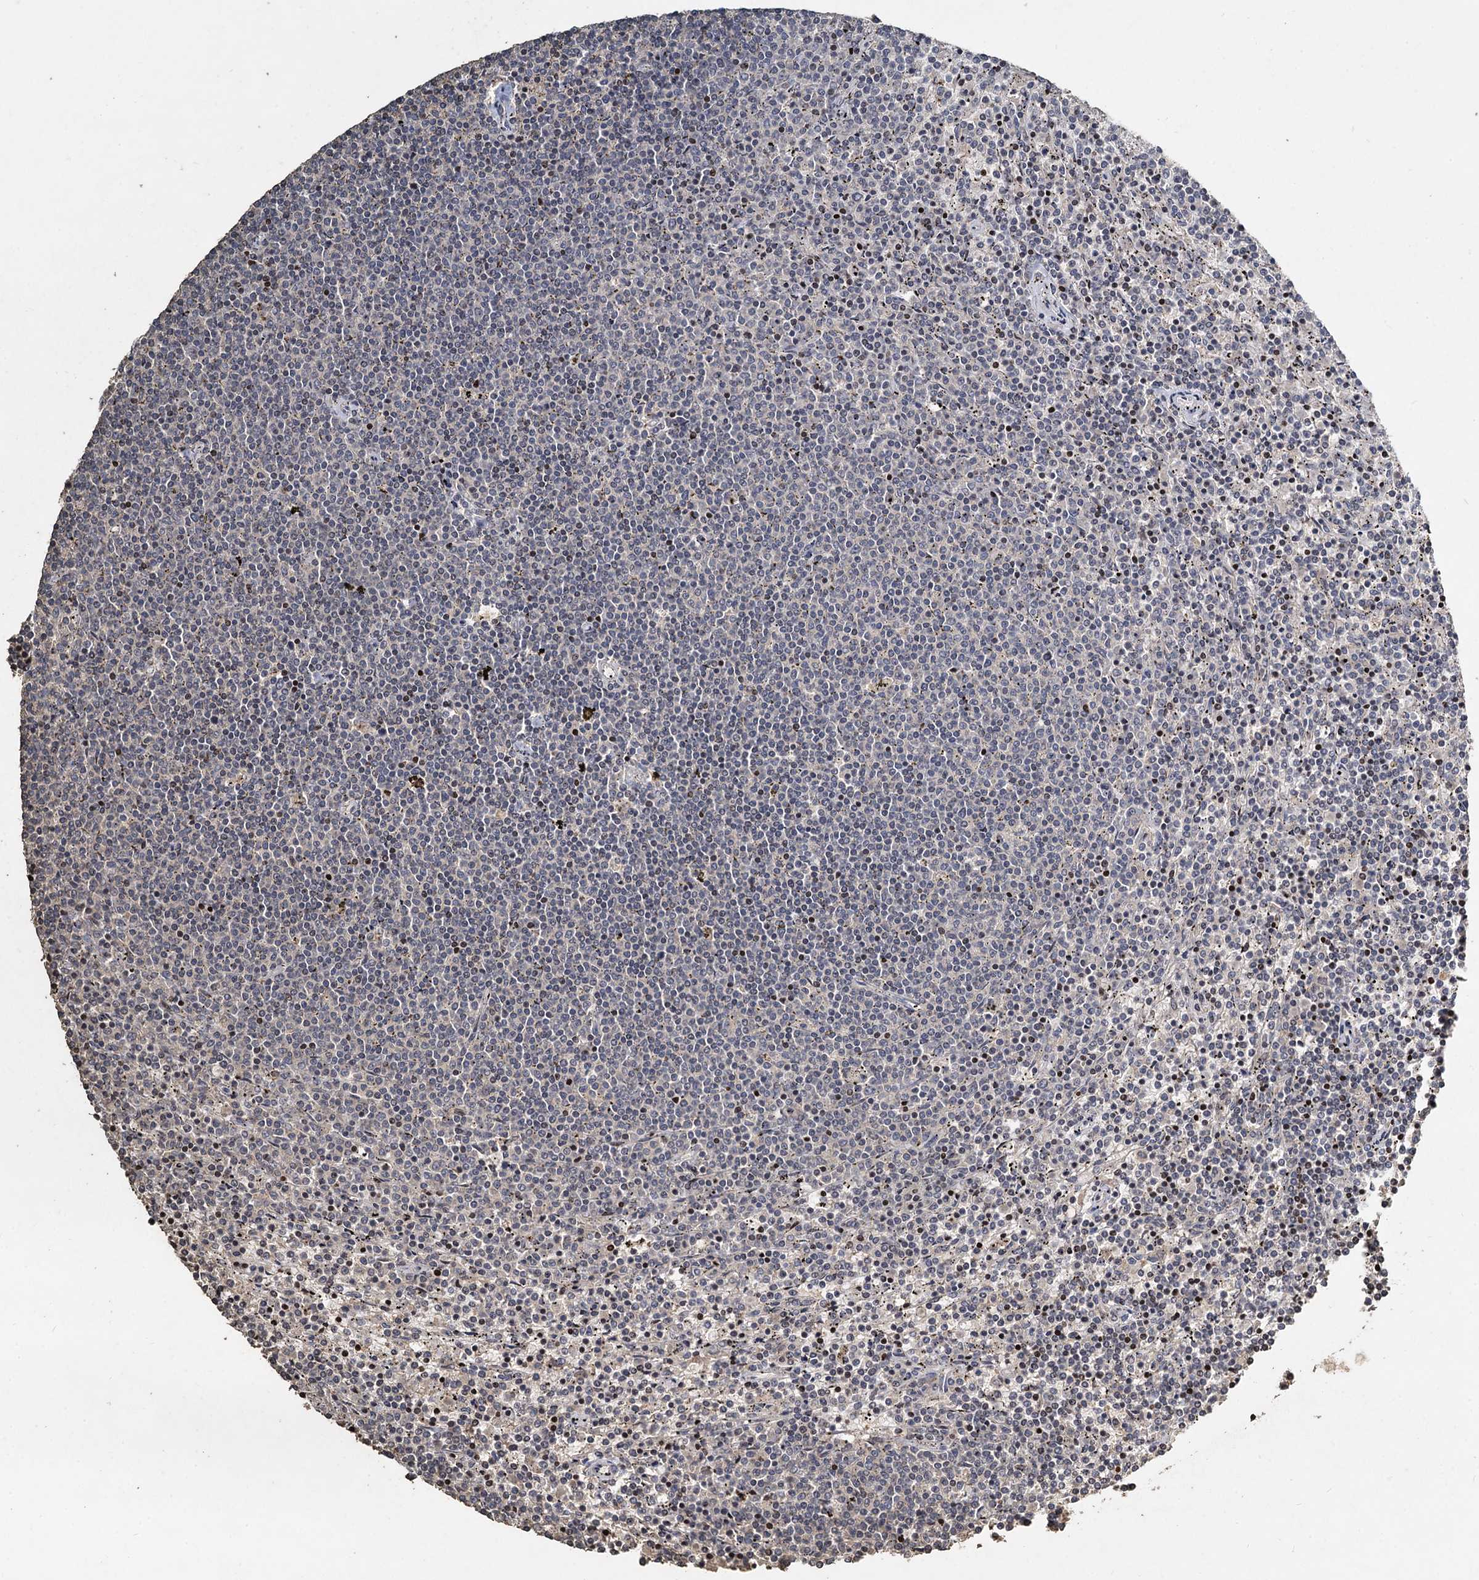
{"staining": {"intensity": "negative", "quantity": "none", "location": "none"}, "tissue": "lymphoma", "cell_type": "Tumor cells", "image_type": "cancer", "snomed": [{"axis": "morphology", "description": "Malignant lymphoma, non-Hodgkin's type, Low grade"}, {"axis": "topography", "description": "Spleen"}], "caption": "The immunohistochemistry (IHC) photomicrograph has no significant expression in tumor cells of malignant lymphoma, non-Hodgkin's type (low-grade) tissue.", "gene": "CCDC61", "patient": {"sex": "female", "age": 50}}